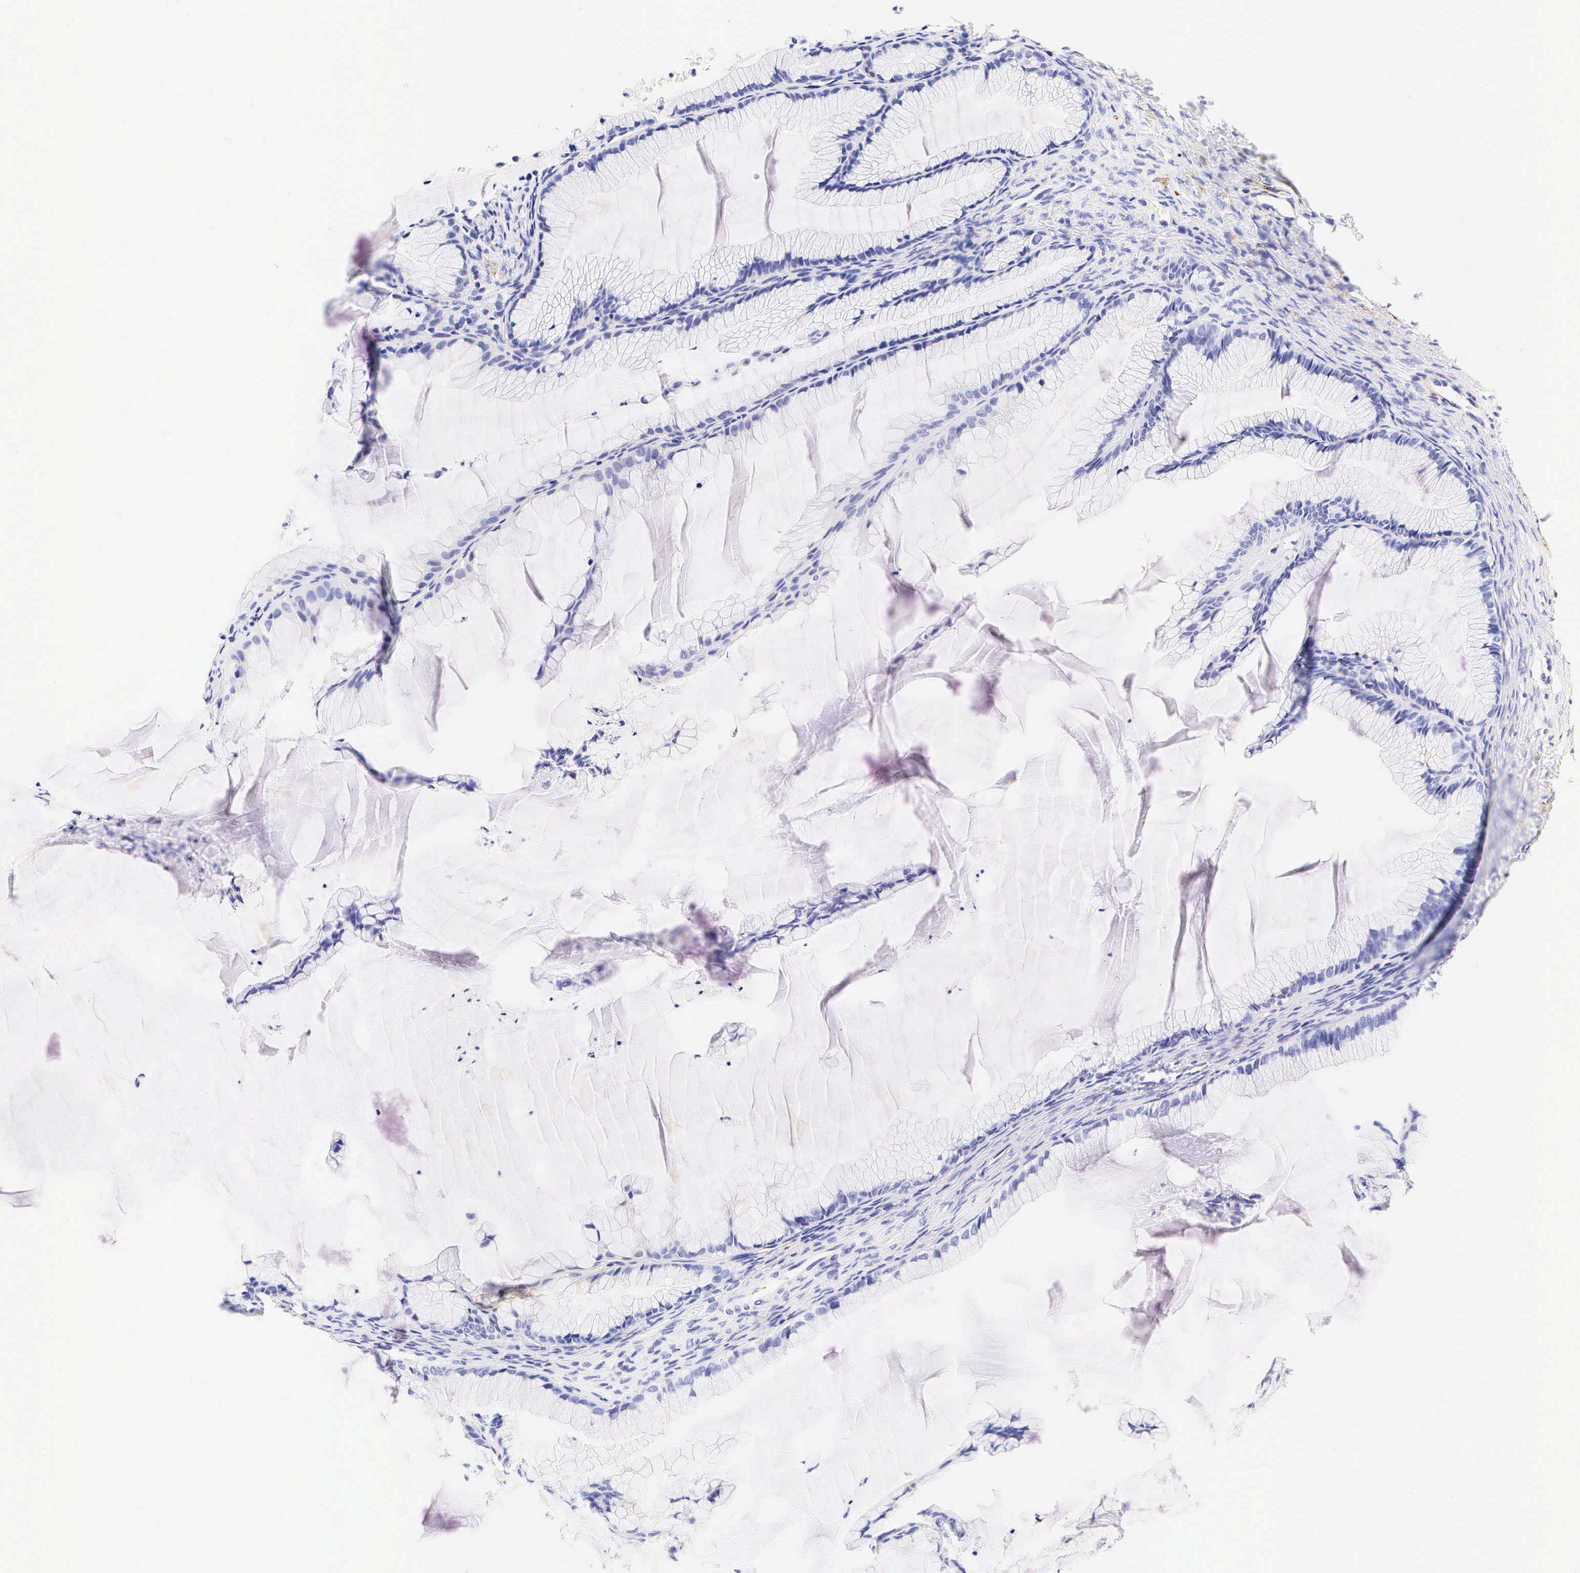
{"staining": {"intensity": "negative", "quantity": "none", "location": "none"}, "tissue": "ovarian cancer", "cell_type": "Tumor cells", "image_type": "cancer", "snomed": [{"axis": "morphology", "description": "Cystadenocarcinoma, mucinous, NOS"}, {"axis": "topography", "description": "Ovary"}], "caption": "DAB immunohistochemical staining of mucinous cystadenocarcinoma (ovarian) exhibits no significant staining in tumor cells.", "gene": "CALD1", "patient": {"sex": "female", "age": 41}}